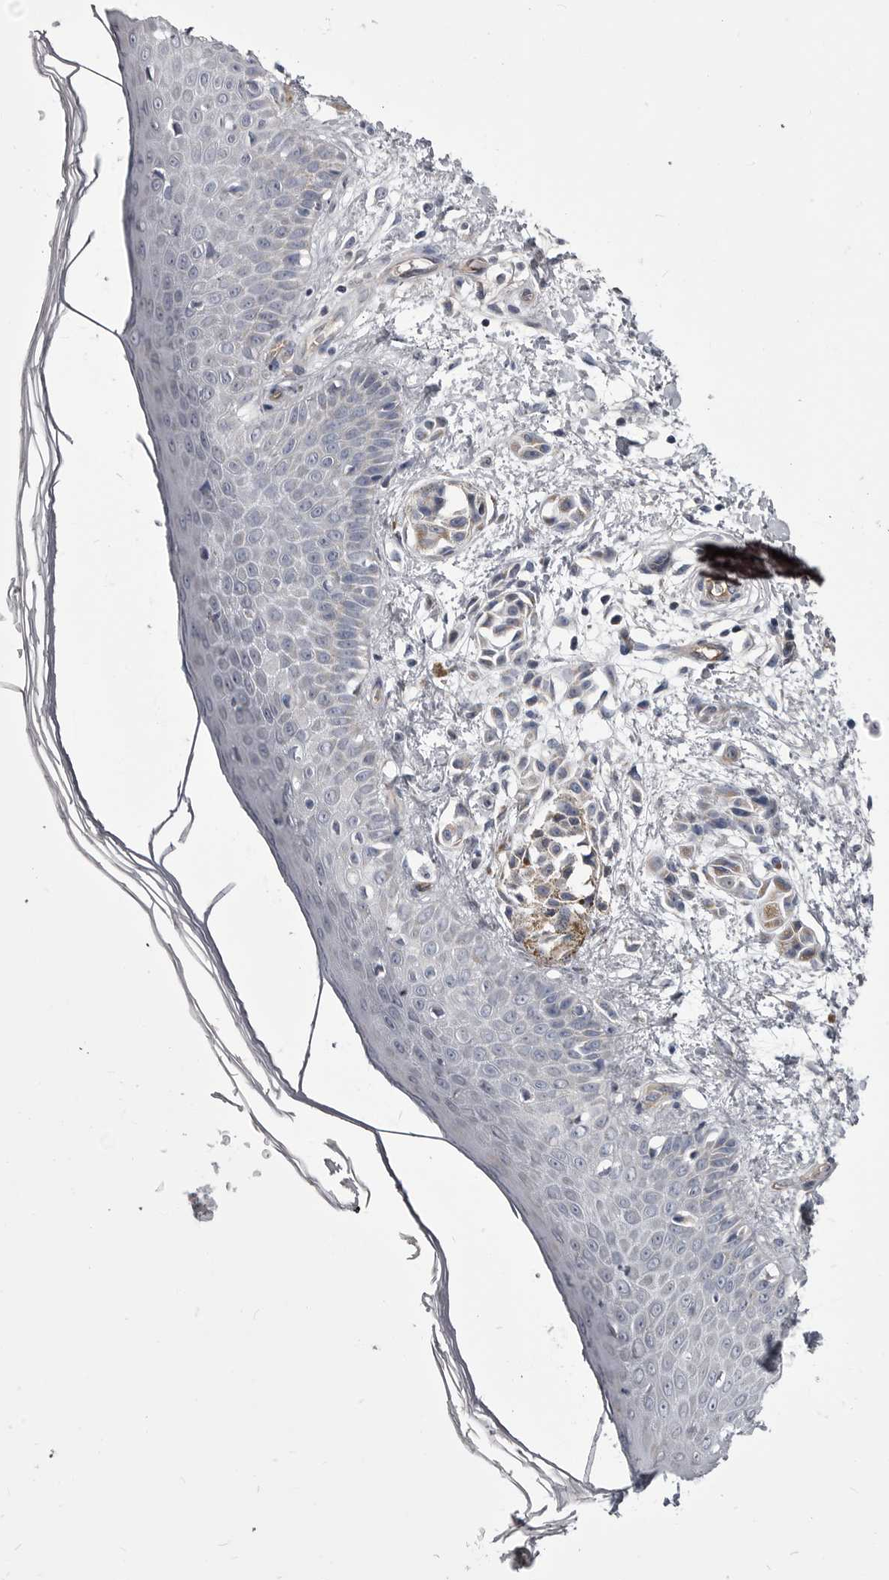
{"staining": {"intensity": "negative", "quantity": "none", "location": "none"}, "tissue": "skin", "cell_type": "Fibroblasts", "image_type": "normal", "snomed": [{"axis": "morphology", "description": "Normal tissue, NOS"}, {"axis": "morphology", "description": "Inflammation, NOS"}, {"axis": "topography", "description": "Skin"}], "caption": "High power microscopy micrograph of an immunohistochemistry image of benign skin, revealing no significant staining in fibroblasts.", "gene": "OPLAH", "patient": {"sex": "female", "age": 44}}